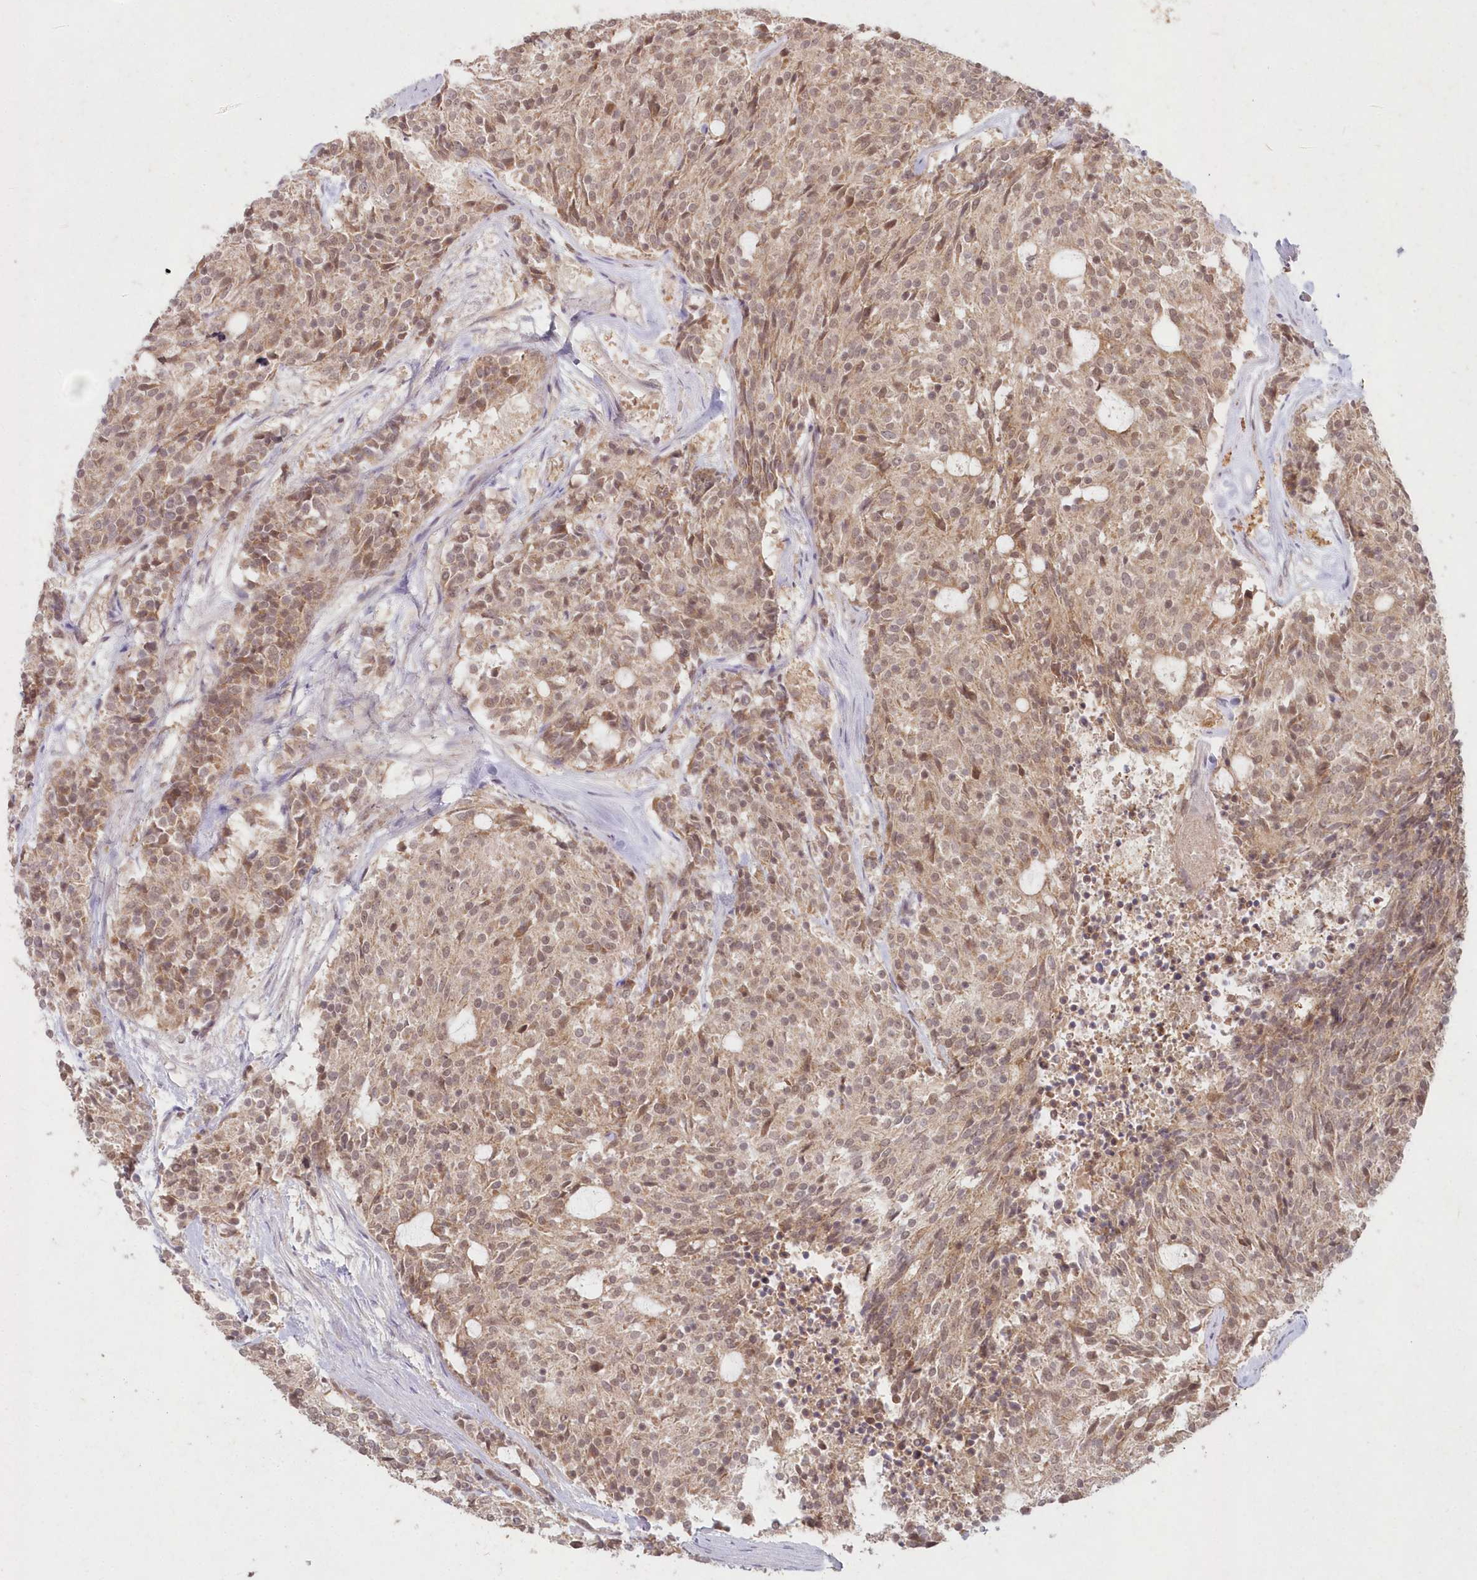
{"staining": {"intensity": "weak", "quantity": "25%-75%", "location": "cytoplasmic/membranous,nuclear"}, "tissue": "carcinoid", "cell_type": "Tumor cells", "image_type": "cancer", "snomed": [{"axis": "morphology", "description": "Carcinoid, malignant, NOS"}, {"axis": "topography", "description": "Pancreas"}], "caption": "DAB (3,3'-diaminobenzidine) immunohistochemical staining of carcinoid shows weak cytoplasmic/membranous and nuclear protein staining in approximately 25%-75% of tumor cells.", "gene": "ASCC1", "patient": {"sex": "female", "age": 54}}